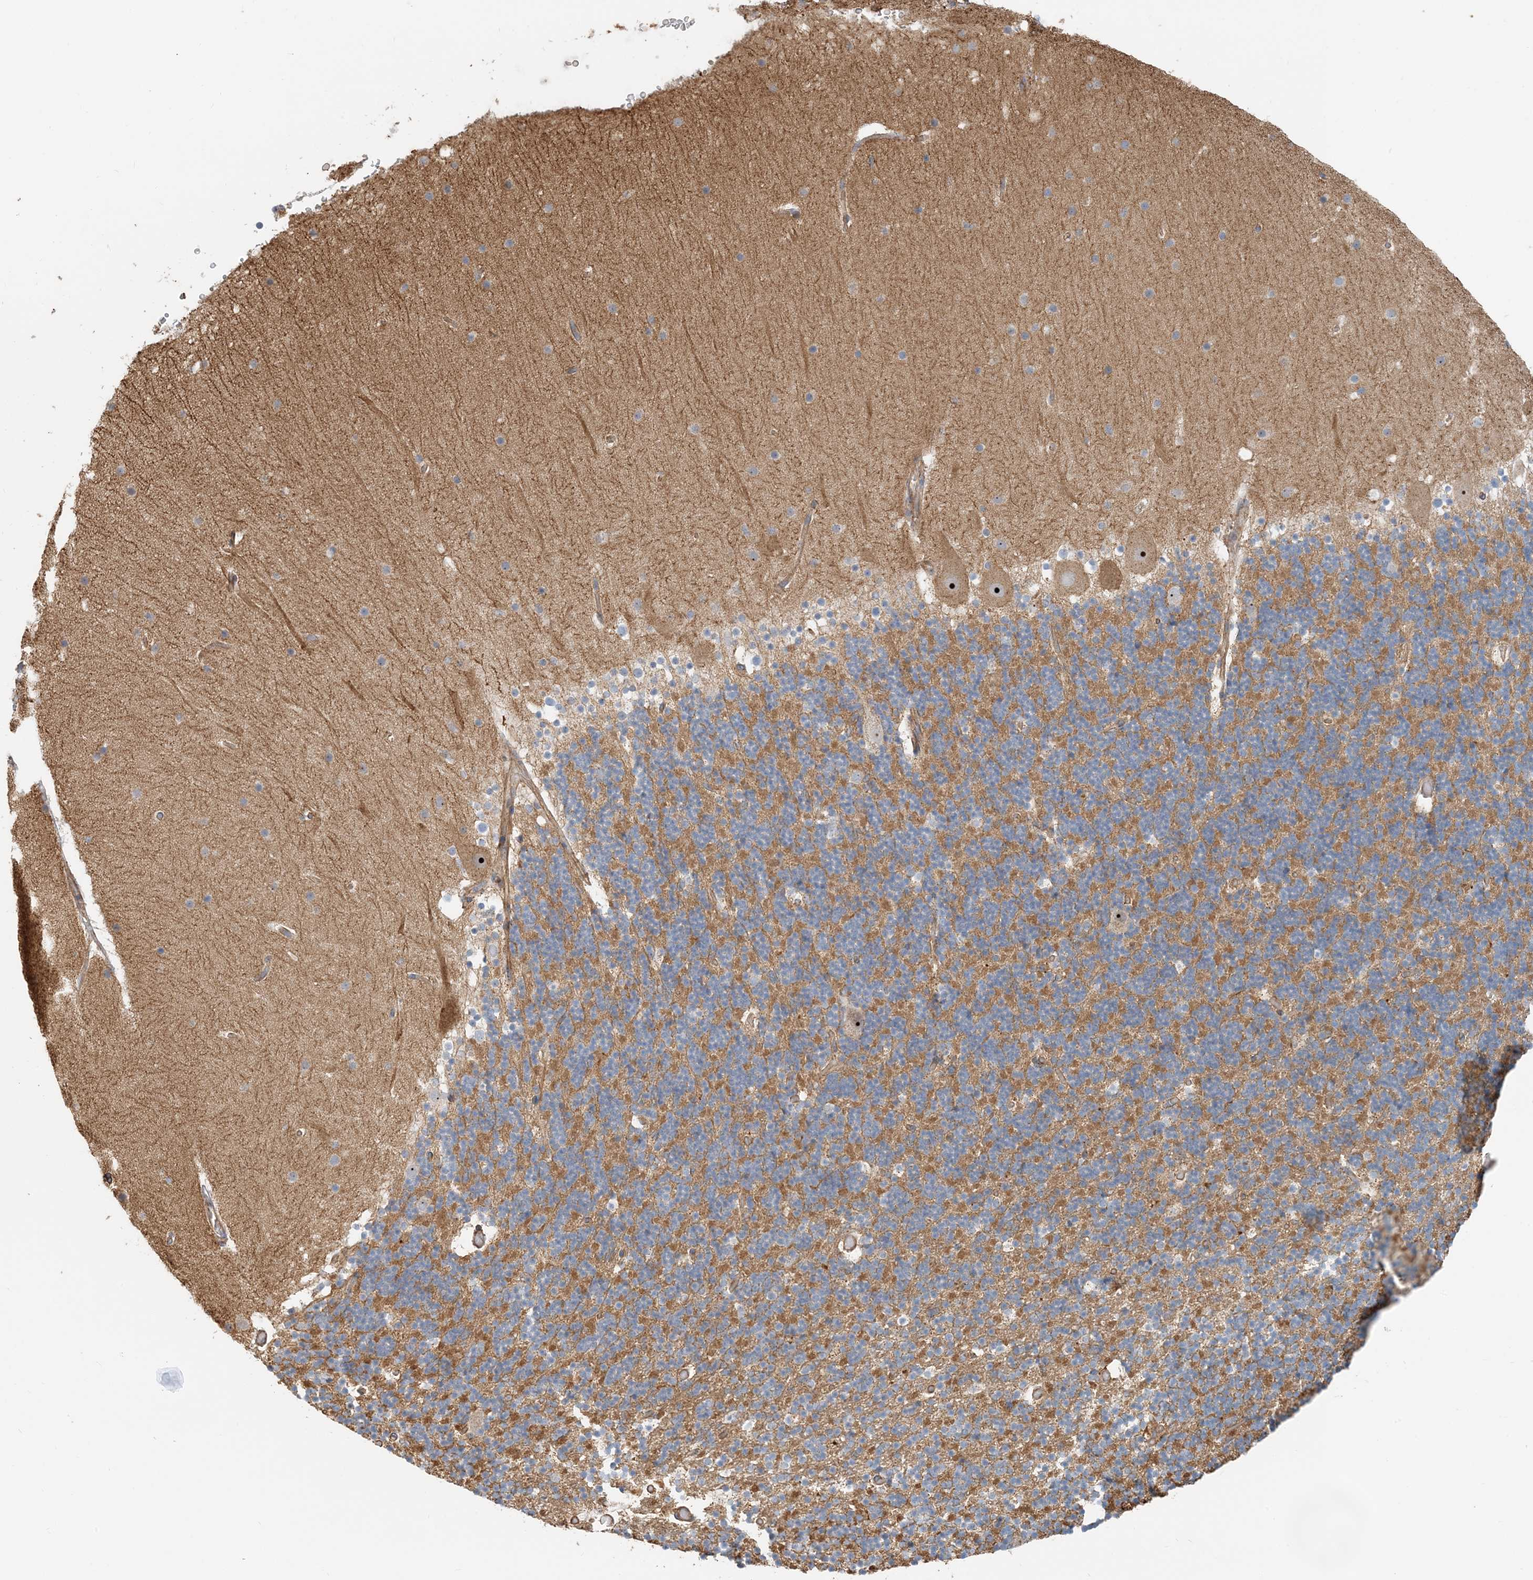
{"staining": {"intensity": "moderate", "quantity": ">75%", "location": "cytoplasmic/membranous"}, "tissue": "cerebellum", "cell_type": "Cells in granular layer", "image_type": "normal", "snomed": [{"axis": "morphology", "description": "Normal tissue, NOS"}, {"axis": "topography", "description": "Cerebellum"}], "caption": "Cells in granular layer exhibit moderate cytoplasmic/membranous positivity in about >75% of cells in normal cerebellum.", "gene": "MYL5", "patient": {"sex": "male", "age": 57}}